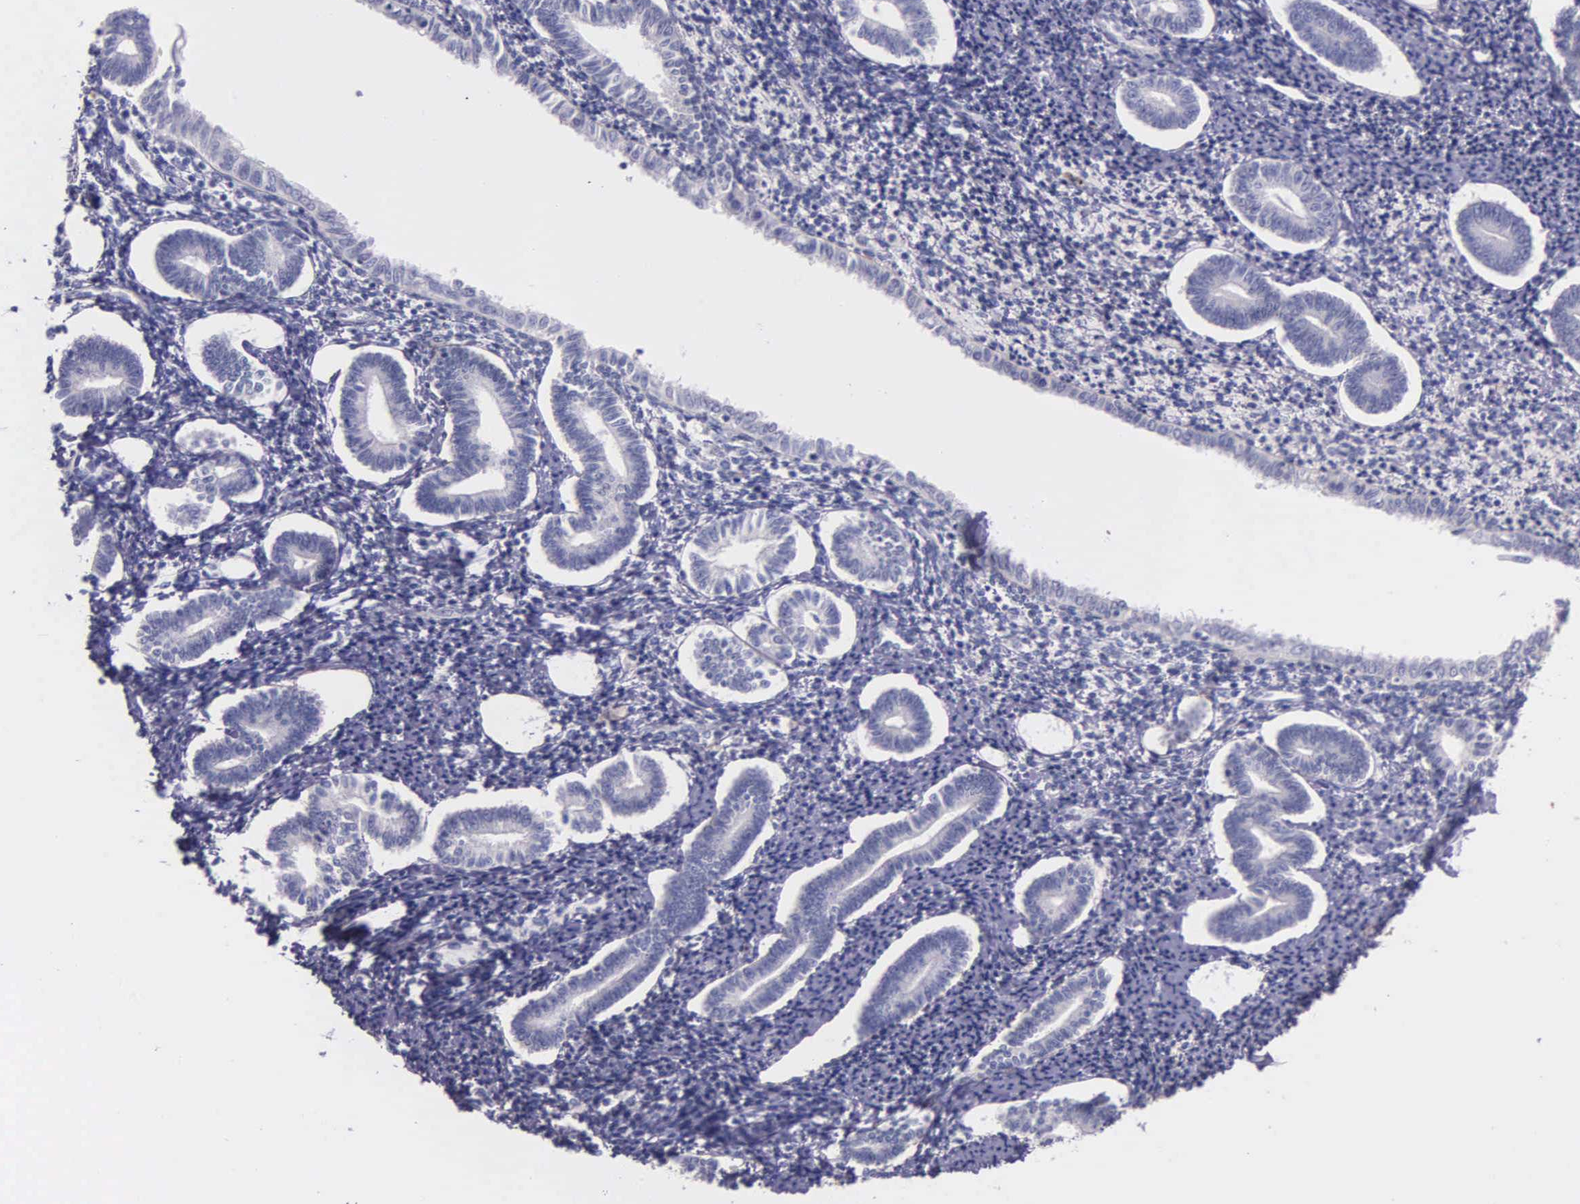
{"staining": {"intensity": "negative", "quantity": "none", "location": "none"}, "tissue": "endometrium", "cell_type": "Cells in endometrial stroma", "image_type": "normal", "snomed": [{"axis": "morphology", "description": "Normal tissue, NOS"}, {"axis": "topography", "description": "Endometrium"}], "caption": "There is no significant expression in cells in endometrial stroma of endometrium. Brightfield microscopy of immunohistochemistry stained with DAB (brown) and hematoxylin (blue), captured at high magnification.", "gene": "THSD7A", "patient": {"sex": "female", "age": 52}}